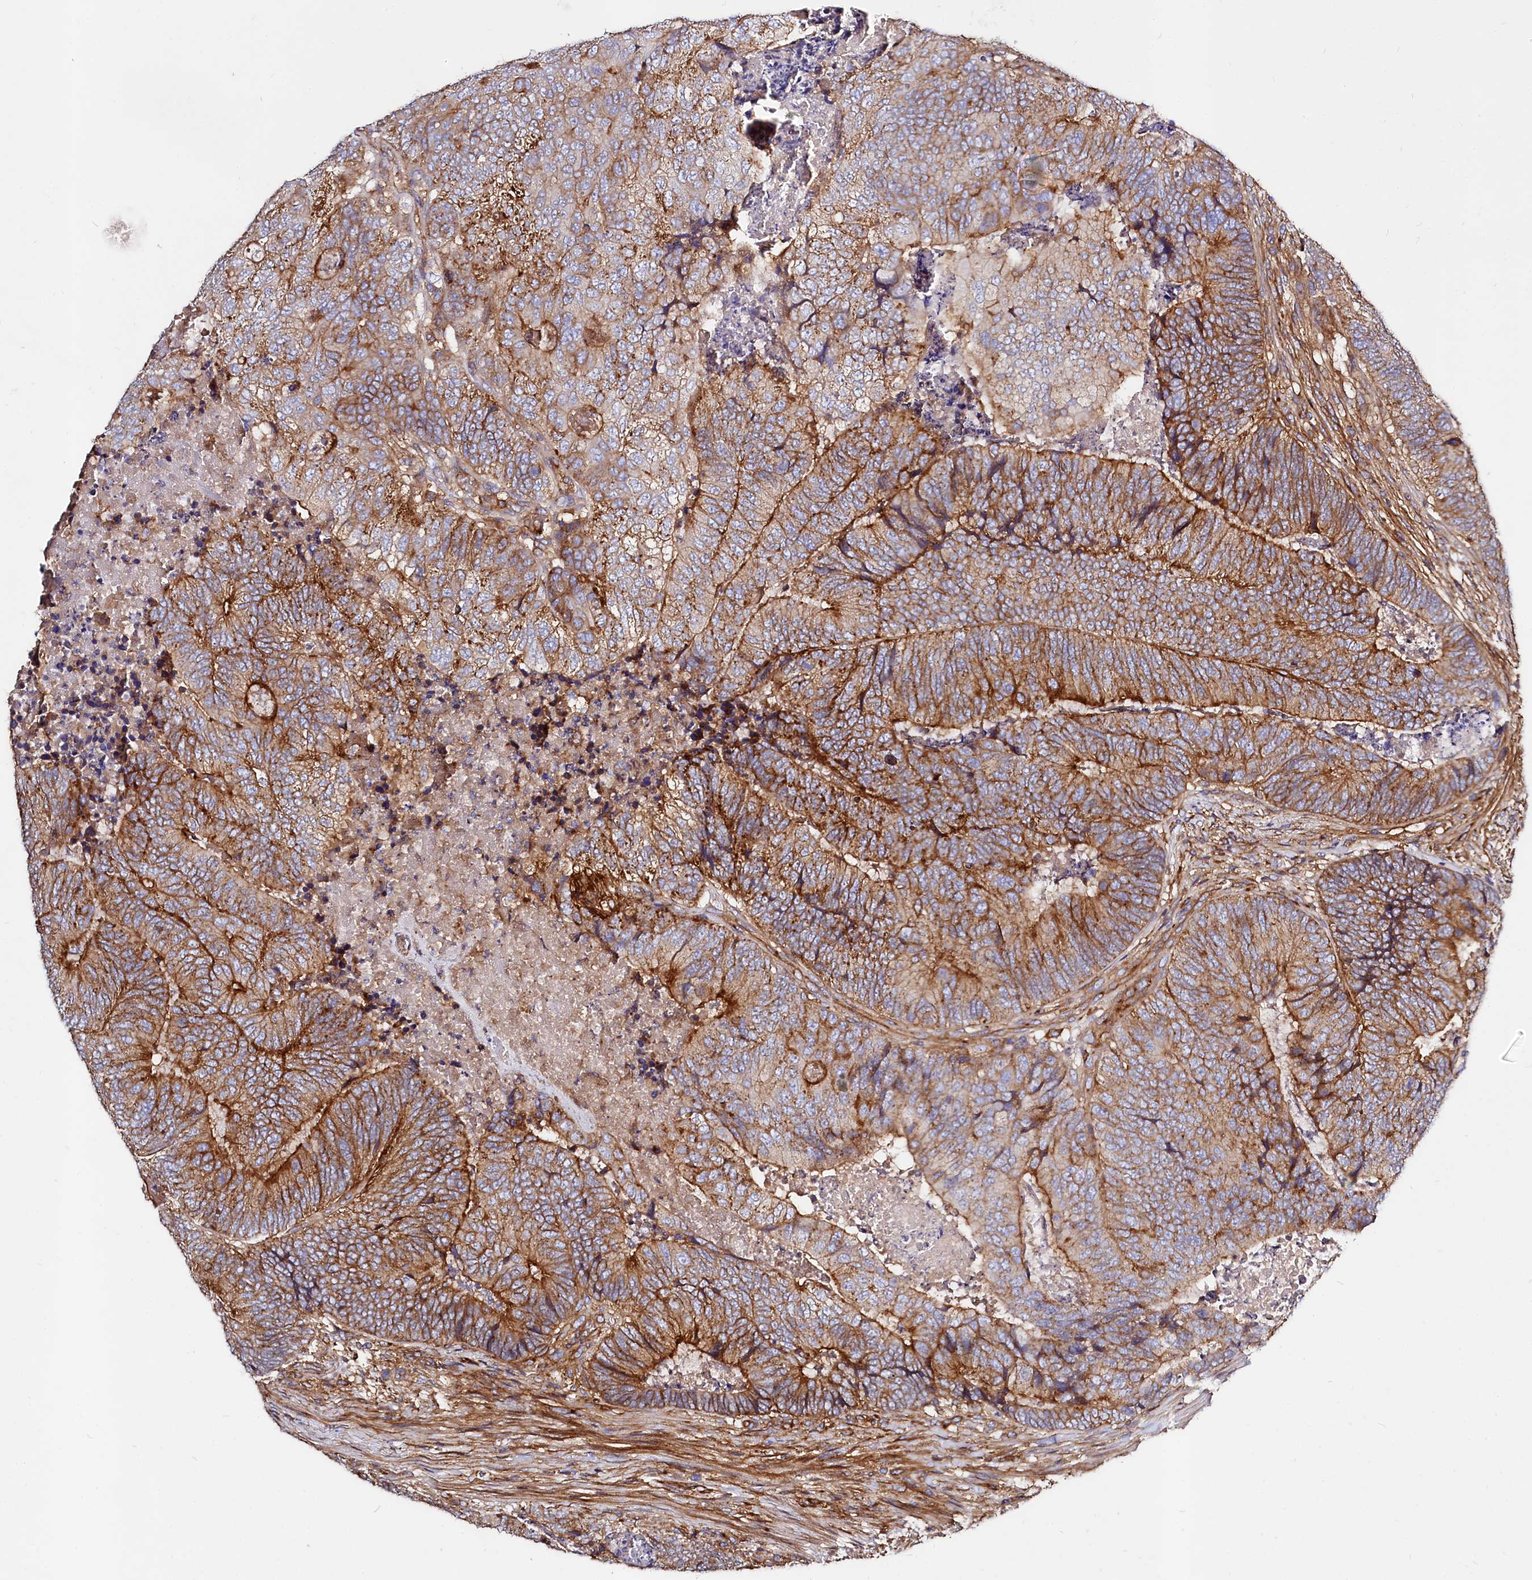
{"staining": {"intensity": "strong", "quantity": ">75%", "location": "cytoplasmic/membranous"}, "tissue": "colorectal cancer", "cell_type": "Tumor cells", "image_type": "cancer", "snomed": [{"axis": "morphology", "description": "Adenocarcinoma, NOS"}, {"axis": "topography", "description": "Colon"}], "caption": "Adenocarcinoma (colorectal) was stained to show a protein in brown. There is high levels of strong cytoplasmic/membranous expression in approximately >75% of tumor cells.", "gene": "ANO6", "patient": {"sex": "female", "age": 67}}